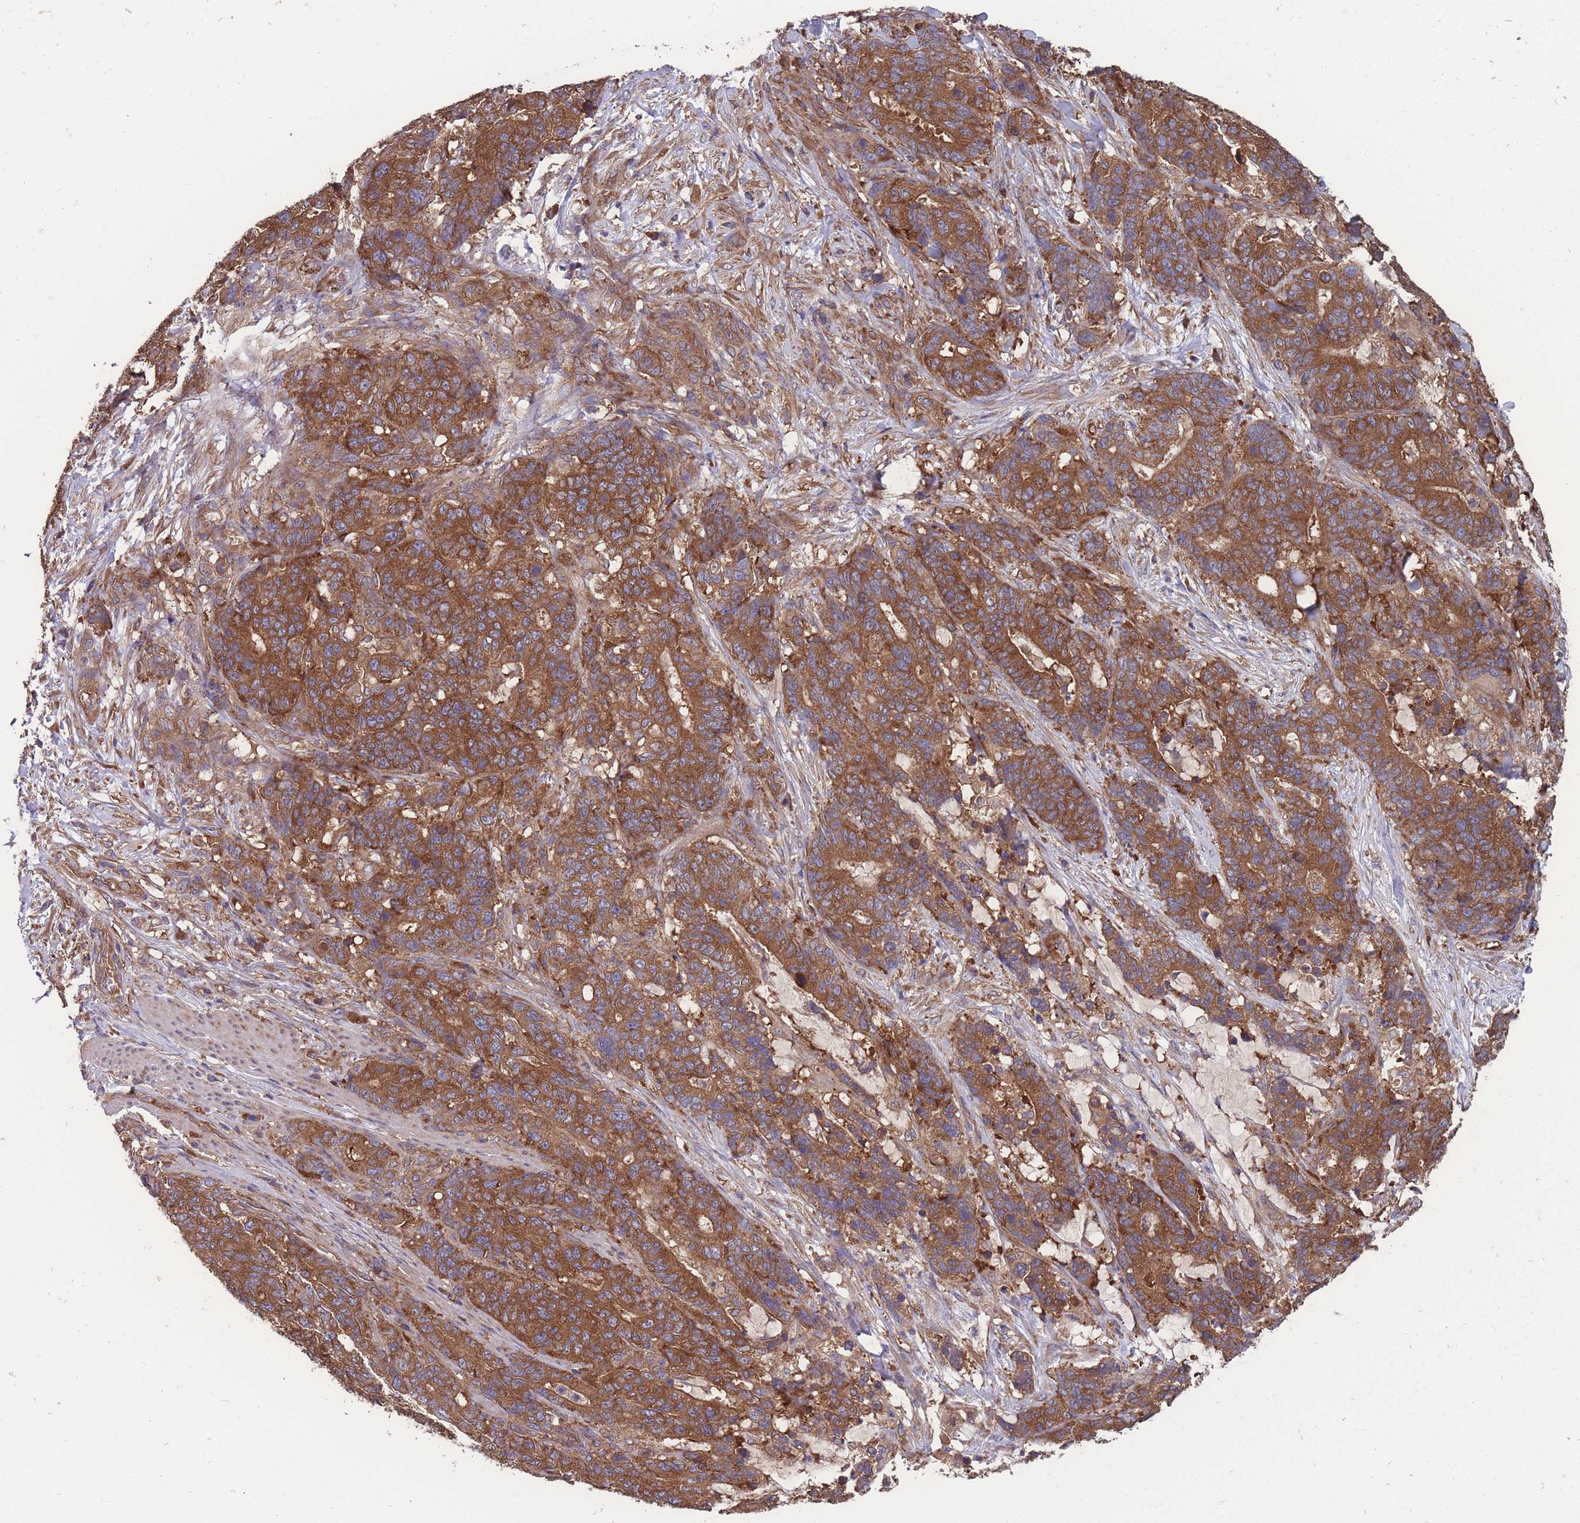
{"staining": {"intensity": "strong", "quantity": ">75%", "location": "cytoplasmic/membranous"}, "tissue": "stomach cancer", "cell_type": "Tumor cells", "image_type": "cancer", "snomed": [{"axis": "morphology", "description": "Normal tissue, NOS"}, {"axis": "morphology", "description": "Adenocarcinoma, NOS"}, {"axis": "topography", "description": "Stomach"}], "caption": "Human adenocarcinoma (stomach) stained for a protein (brown) exhibits strong cytoplasmic/membranous positive expression in about >75% of tumor cells.", "gene": "ZPR1", "patient": {"sex": "female", "age": 64}}